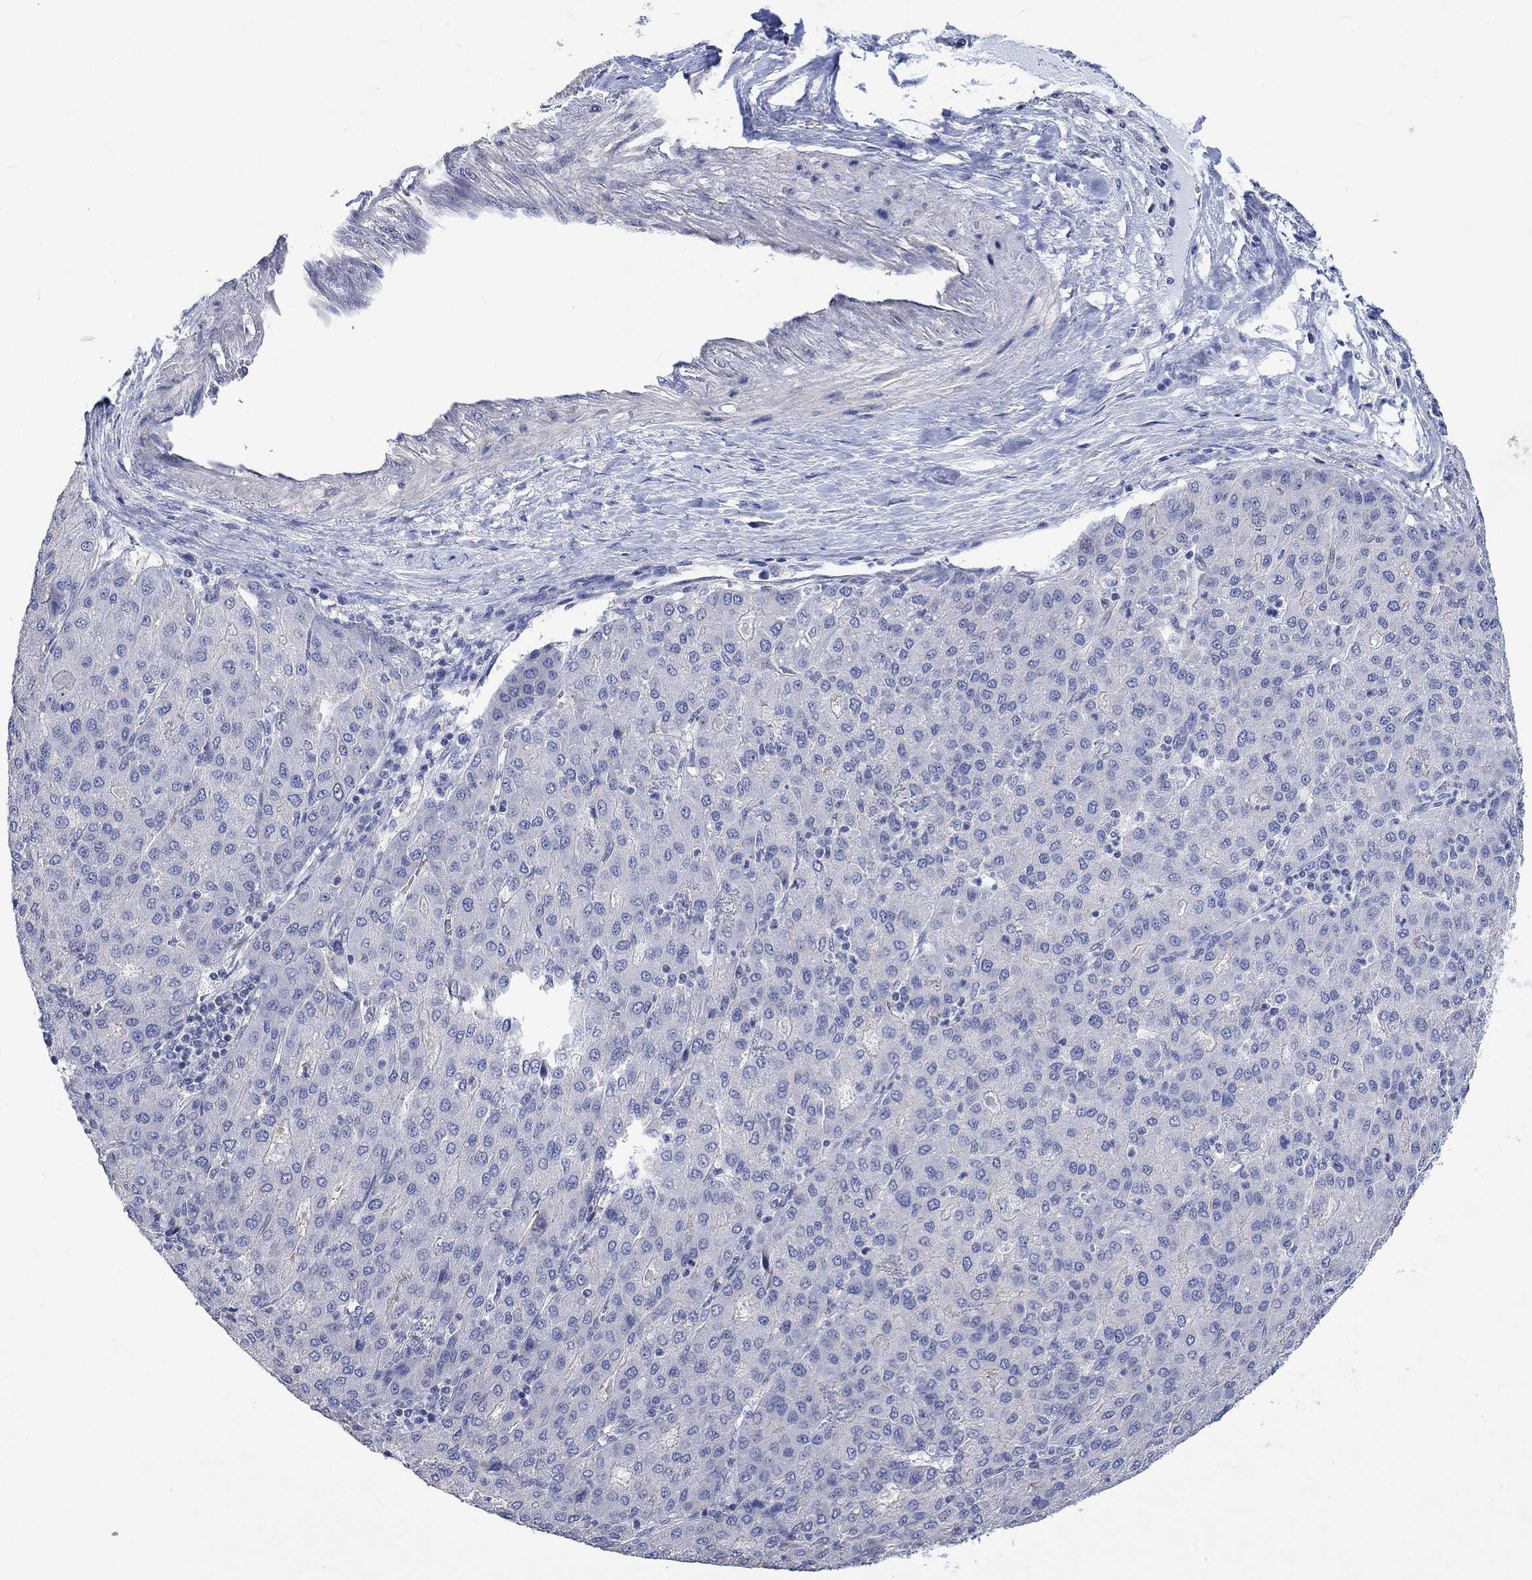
{"staining": {"intensity": "negative", "quantity": "none", "location": "none"}, "tissue": "liver cancer", "cell_type": "Tumor cells", "image_type": "cancer", "snomed": [{"axis": "morphology", "description": "Carcinoma, Hepatocellular, NOS"}, {"axis": "topography", "description": "Liver"}], "caption": "This is an immunohistochemistry image of human liver hepatocellular carcinoma. There is no staining in tumor cells.", "gene": "AGRP", "patient": {"sex": "male", "age": 65}}